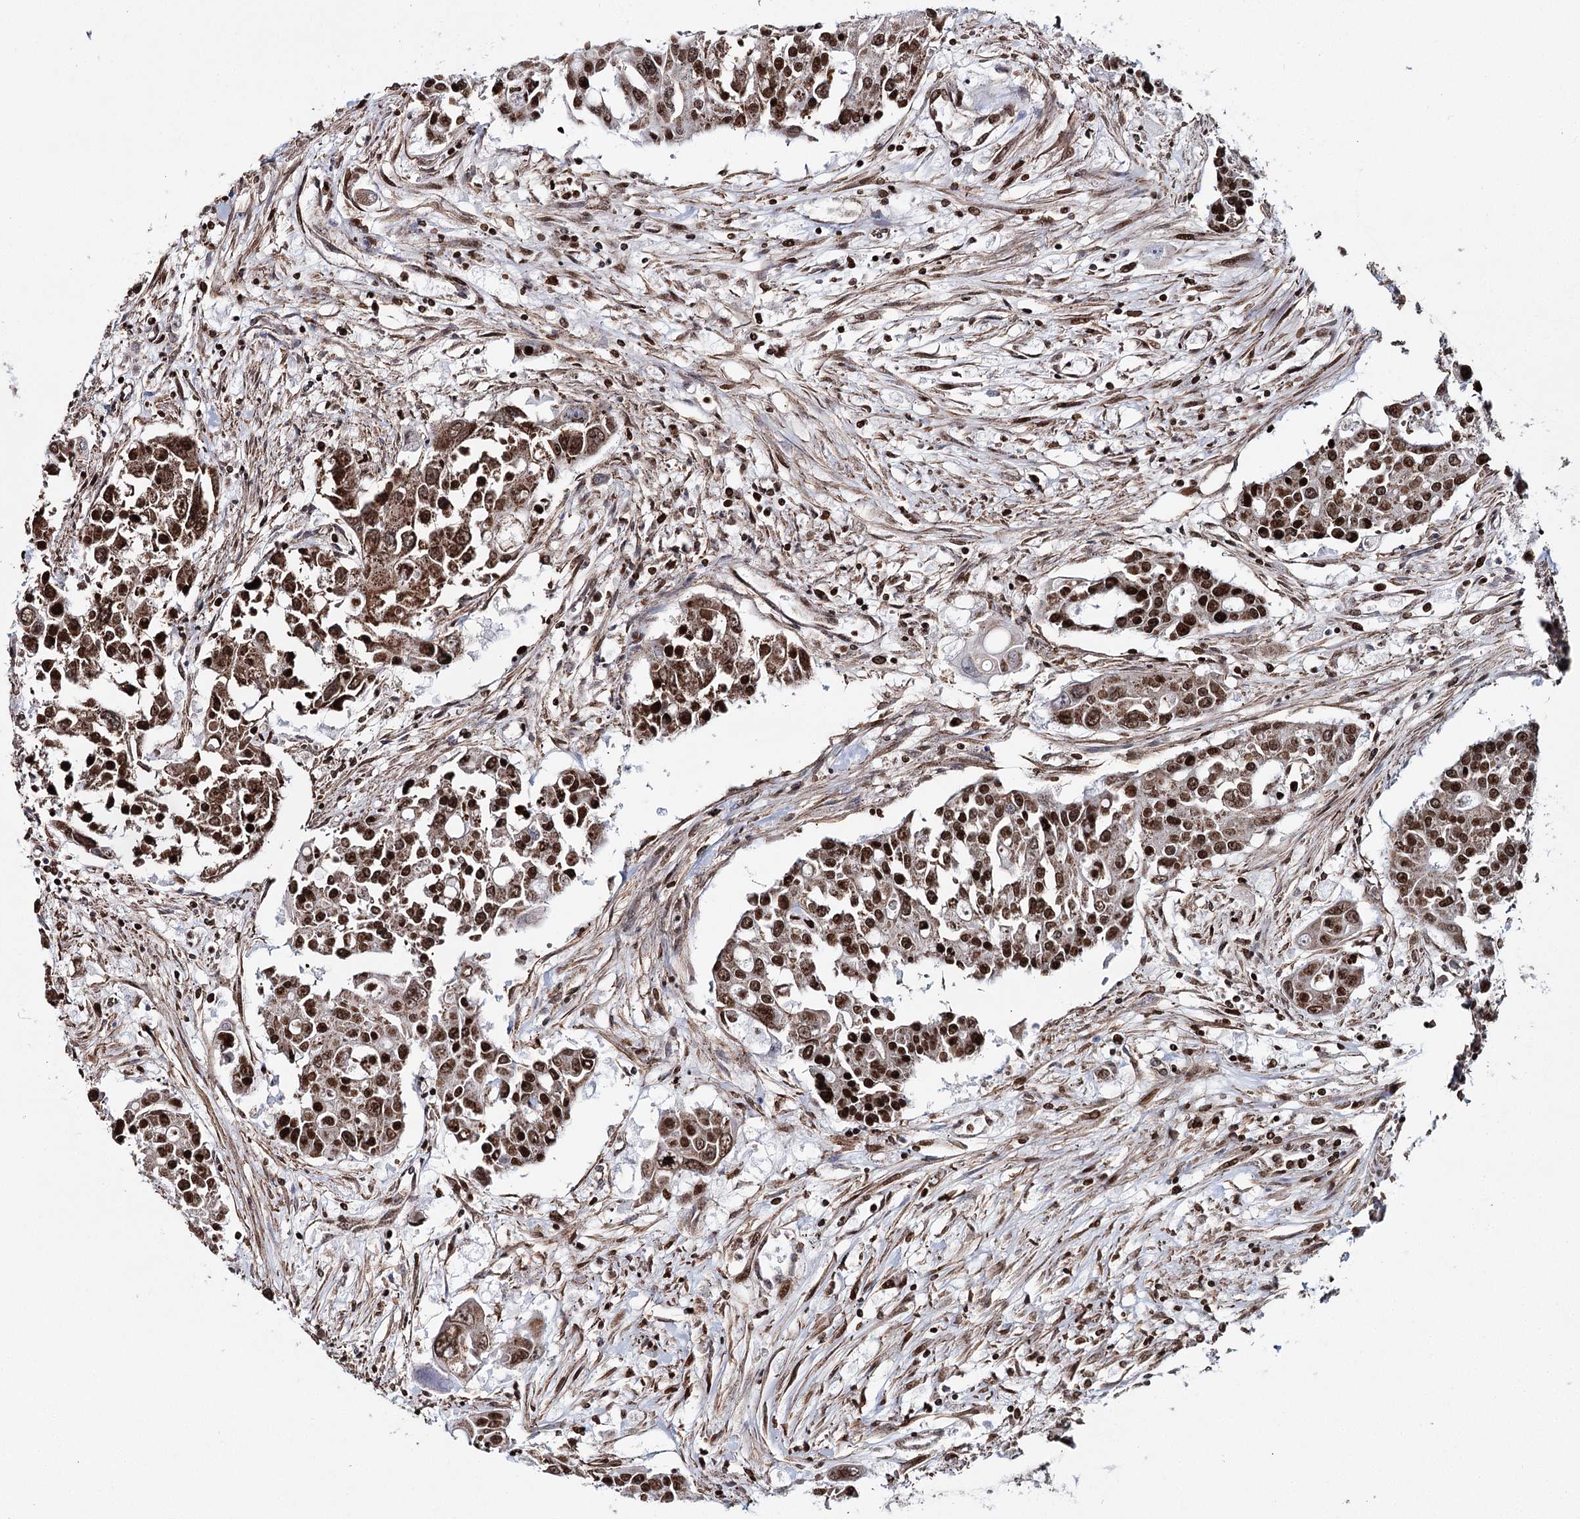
{"staining": {"intensity": "strong", "quantity": ">75%", "location": "cytoplasmic/membranous,nuclear"}, "tissue": "colorectal cancer", "cell_type": "Tumor cells", "image_type": "cancer", "snomed": [{"axis": "morphology", "description": "Adenocarcinoma, NOS"}, {"axis": "topography", "description": "Colon"}], "caption": "Tumor cells reveal high levels of strong cytoplasmic/membranous and nuclear expression in about >75% of cells in colorectal cancer (adenocarcinoma). Nuclei are stained in blue.", "gene": "PDHX", "patient": {"sex": "male", "age": 77}}